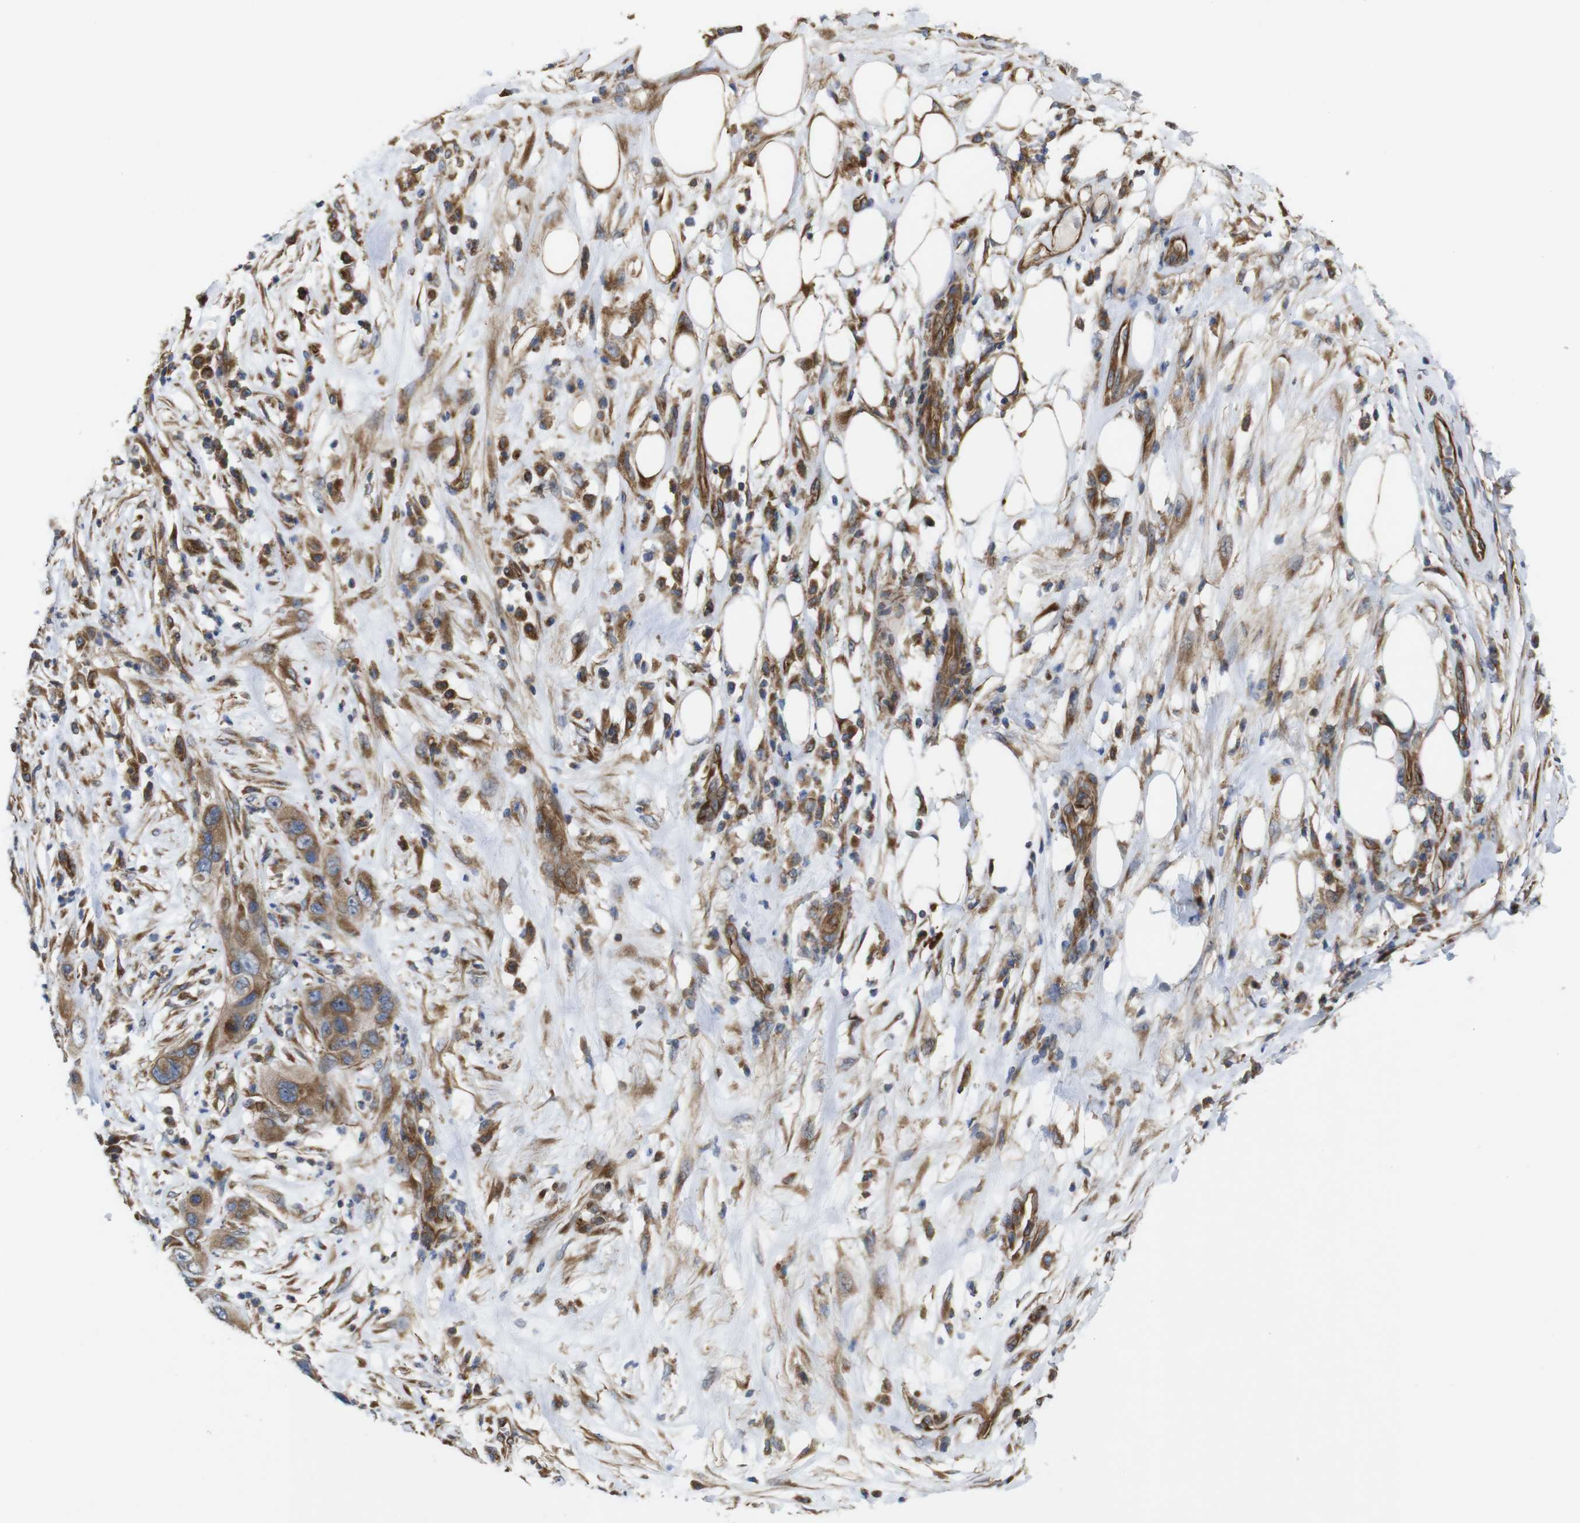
{"staining": {"intensity": "moderate", "quantity": ">75%", "location": "cytoplasmic/membranous"}, "tissue": "pancreatic cancer", "cell_type": "Tumor cells", "image_type": "cancer", "snomed": [{"axis": "morphology", "description": "Adenocarcinoma, NOS"}, {"axis": "topography", "description": "Pancreas"}], "caption": "IHC photomicrograph of neoplastic tissue: human pancreatic adenocarcinoma stained using immunohistochemistry displays medium levels of moderate protein expression localized specifically in the cytoplasmic/membranous of tumor cells, appearing as a cytoplasmic/membranous brown color.", "gene": "POMK", "patient": {"sex": "female", "age": 71}}